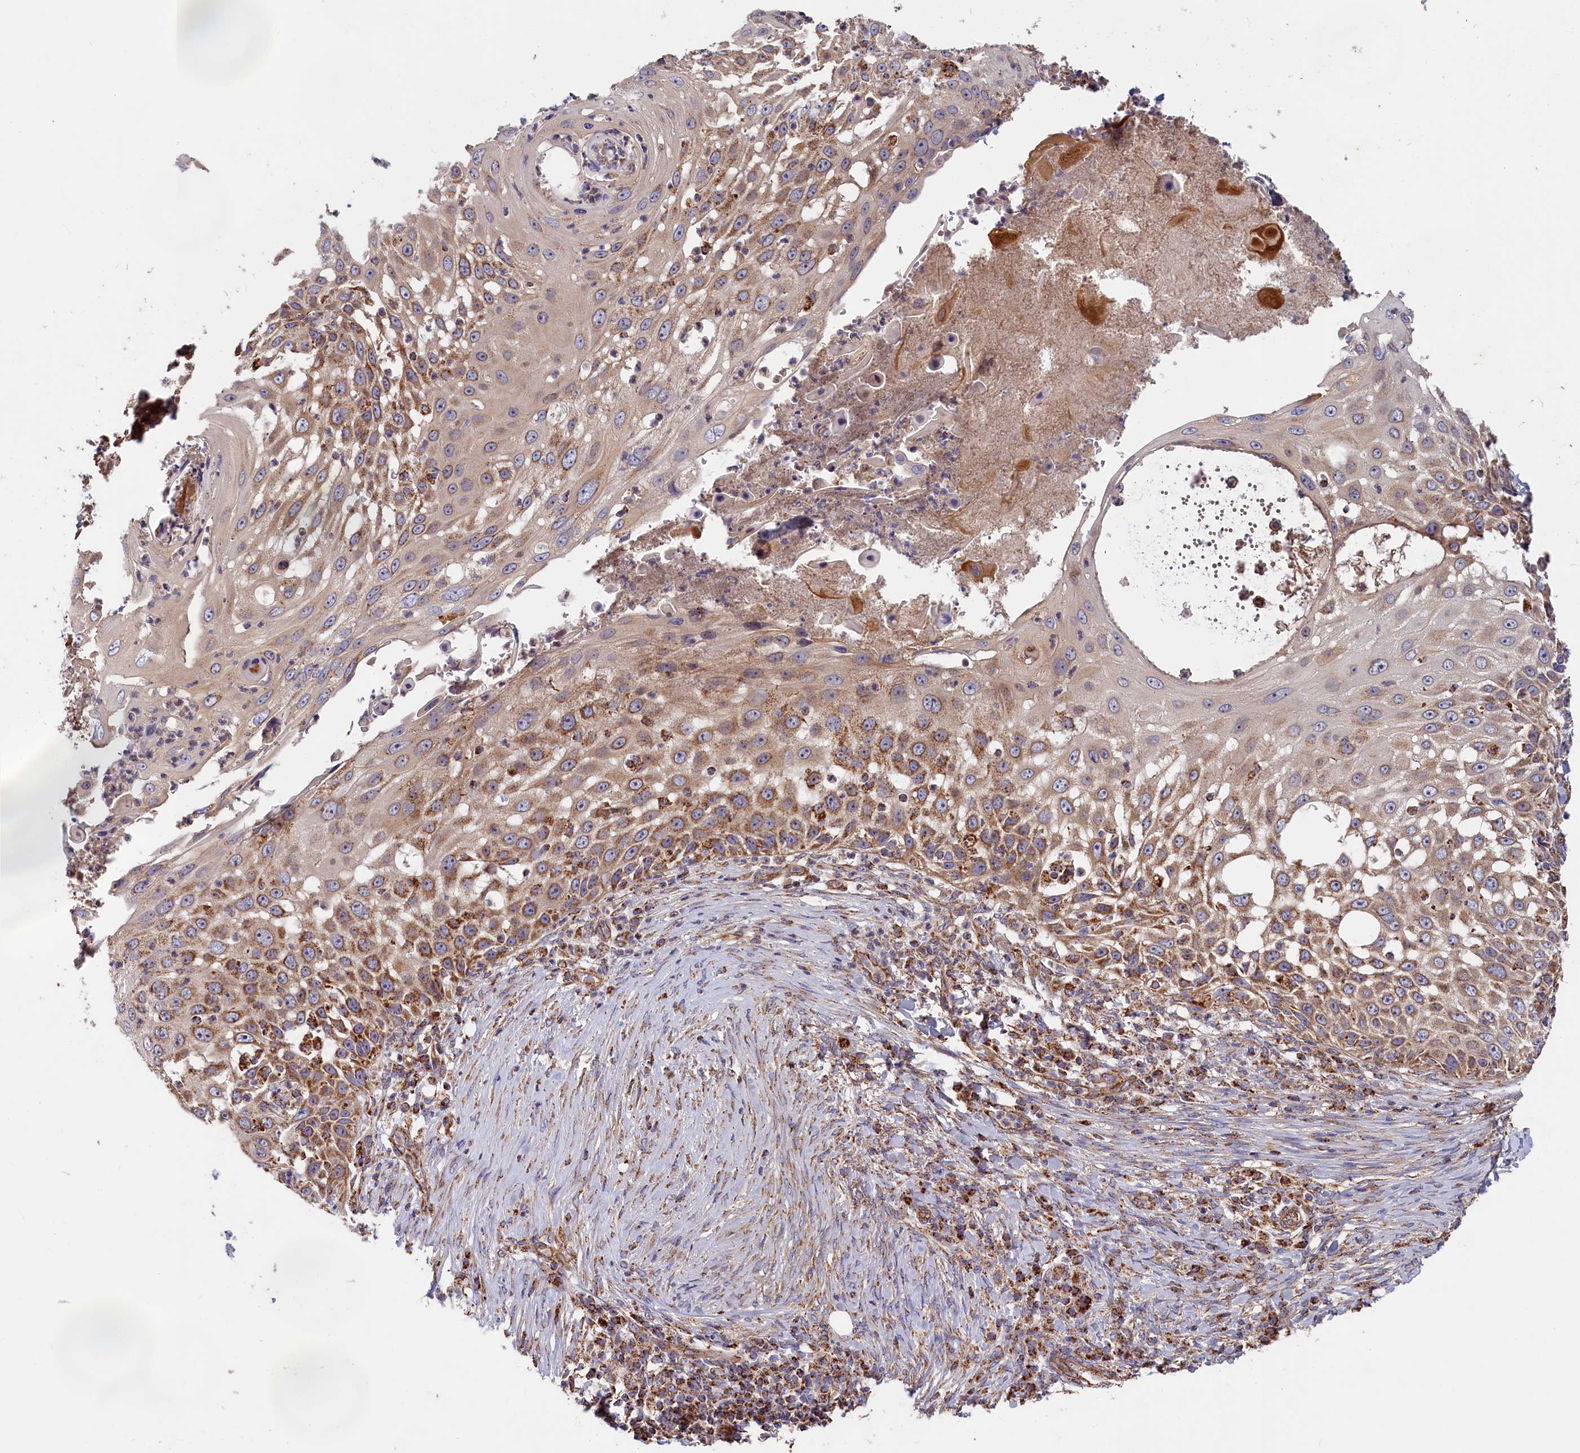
{"staining": {"intensity": "moderate", "quantity": ">75%", "location": "cytoplasmic/membranous"}, "tissue": "skin cancer", "cell_type": "Tumor cells", "image_type": "cancer", "snomed": [{"axis": "morphology", "description": "Squamous cell carcinoma, NOS"}, {"axis": "topography", "description": "Skin"}], "caption": "DAB (3,3'-diaminobenzidine) immunohistochemical staining of skin squamous cell carcinoma reveals moderate cytoplasmic/membranous protein expression in about >75% of tumor cells. (brown staining indicates protein expression, while blue staining denotes nuclei).", "gene": "MACROD1", "patient": {"sex": "female", "age": 44}}